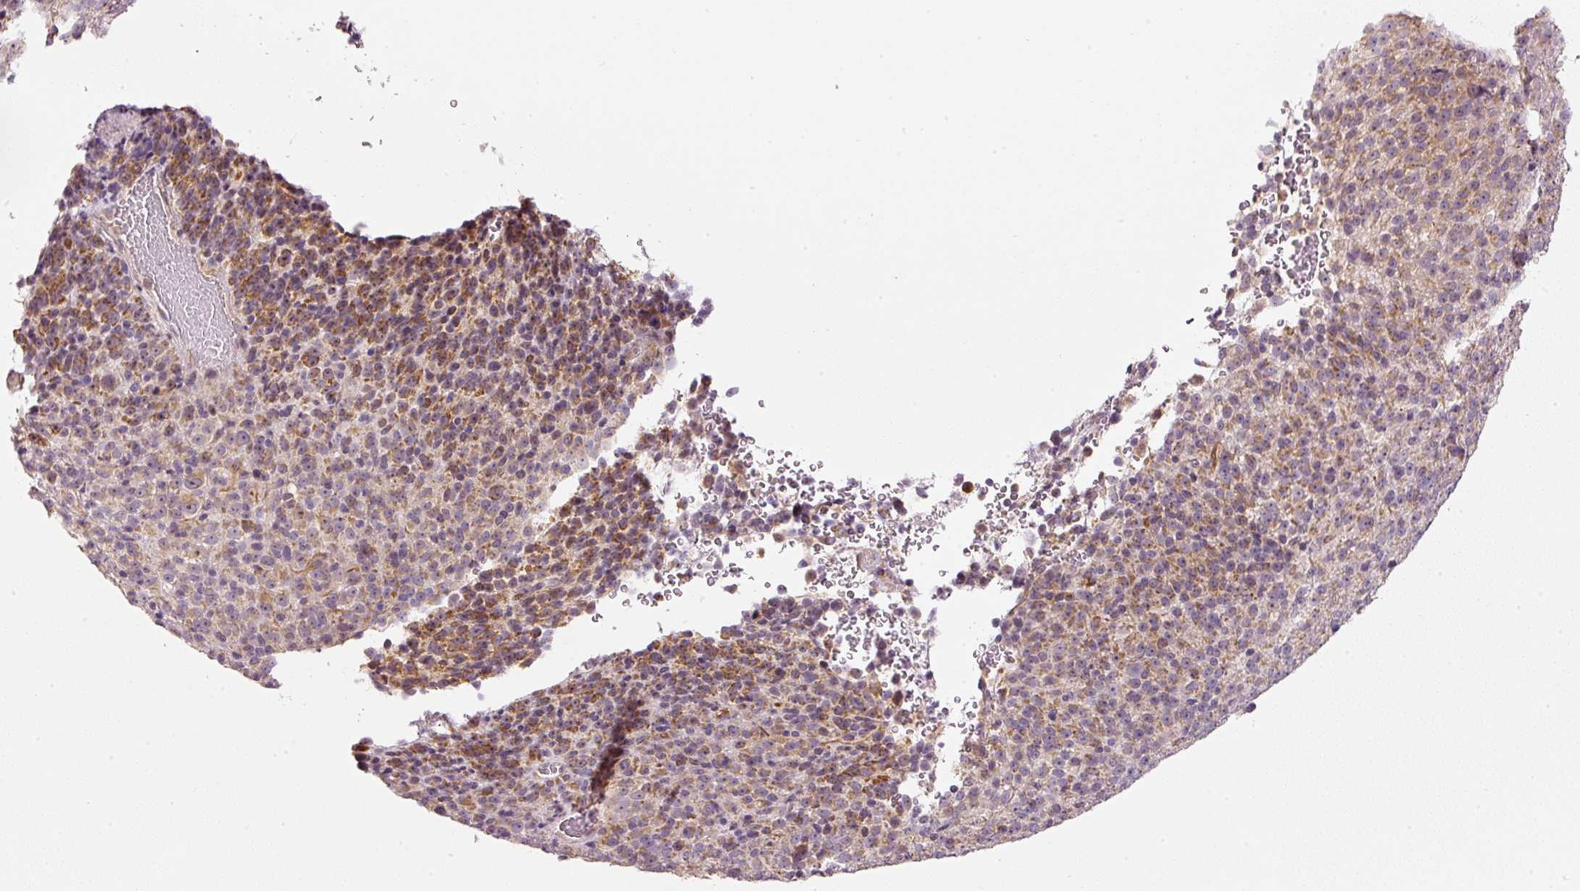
{"staining": {"intensity": "moderate", "quantity": ">75%", "location": "cytoplasmic/membranous"}, "tissue": "melanoma", "cell_type": "Tumor cells", "image_type": "cancer", "snomed": [{"axis": "morphology", "description": "Malignant melanoma, Metastatic site"}, {"axis": "topography", "description": "Brain"}], "caption": "Immunohistochemical staining of human melanoma shows medium levels of moderate cytoplasmic/membranous positivity in about >75% of tumor cells.", "gene": "CDC20B", "patient": {"sex": "female", "age": 56}}